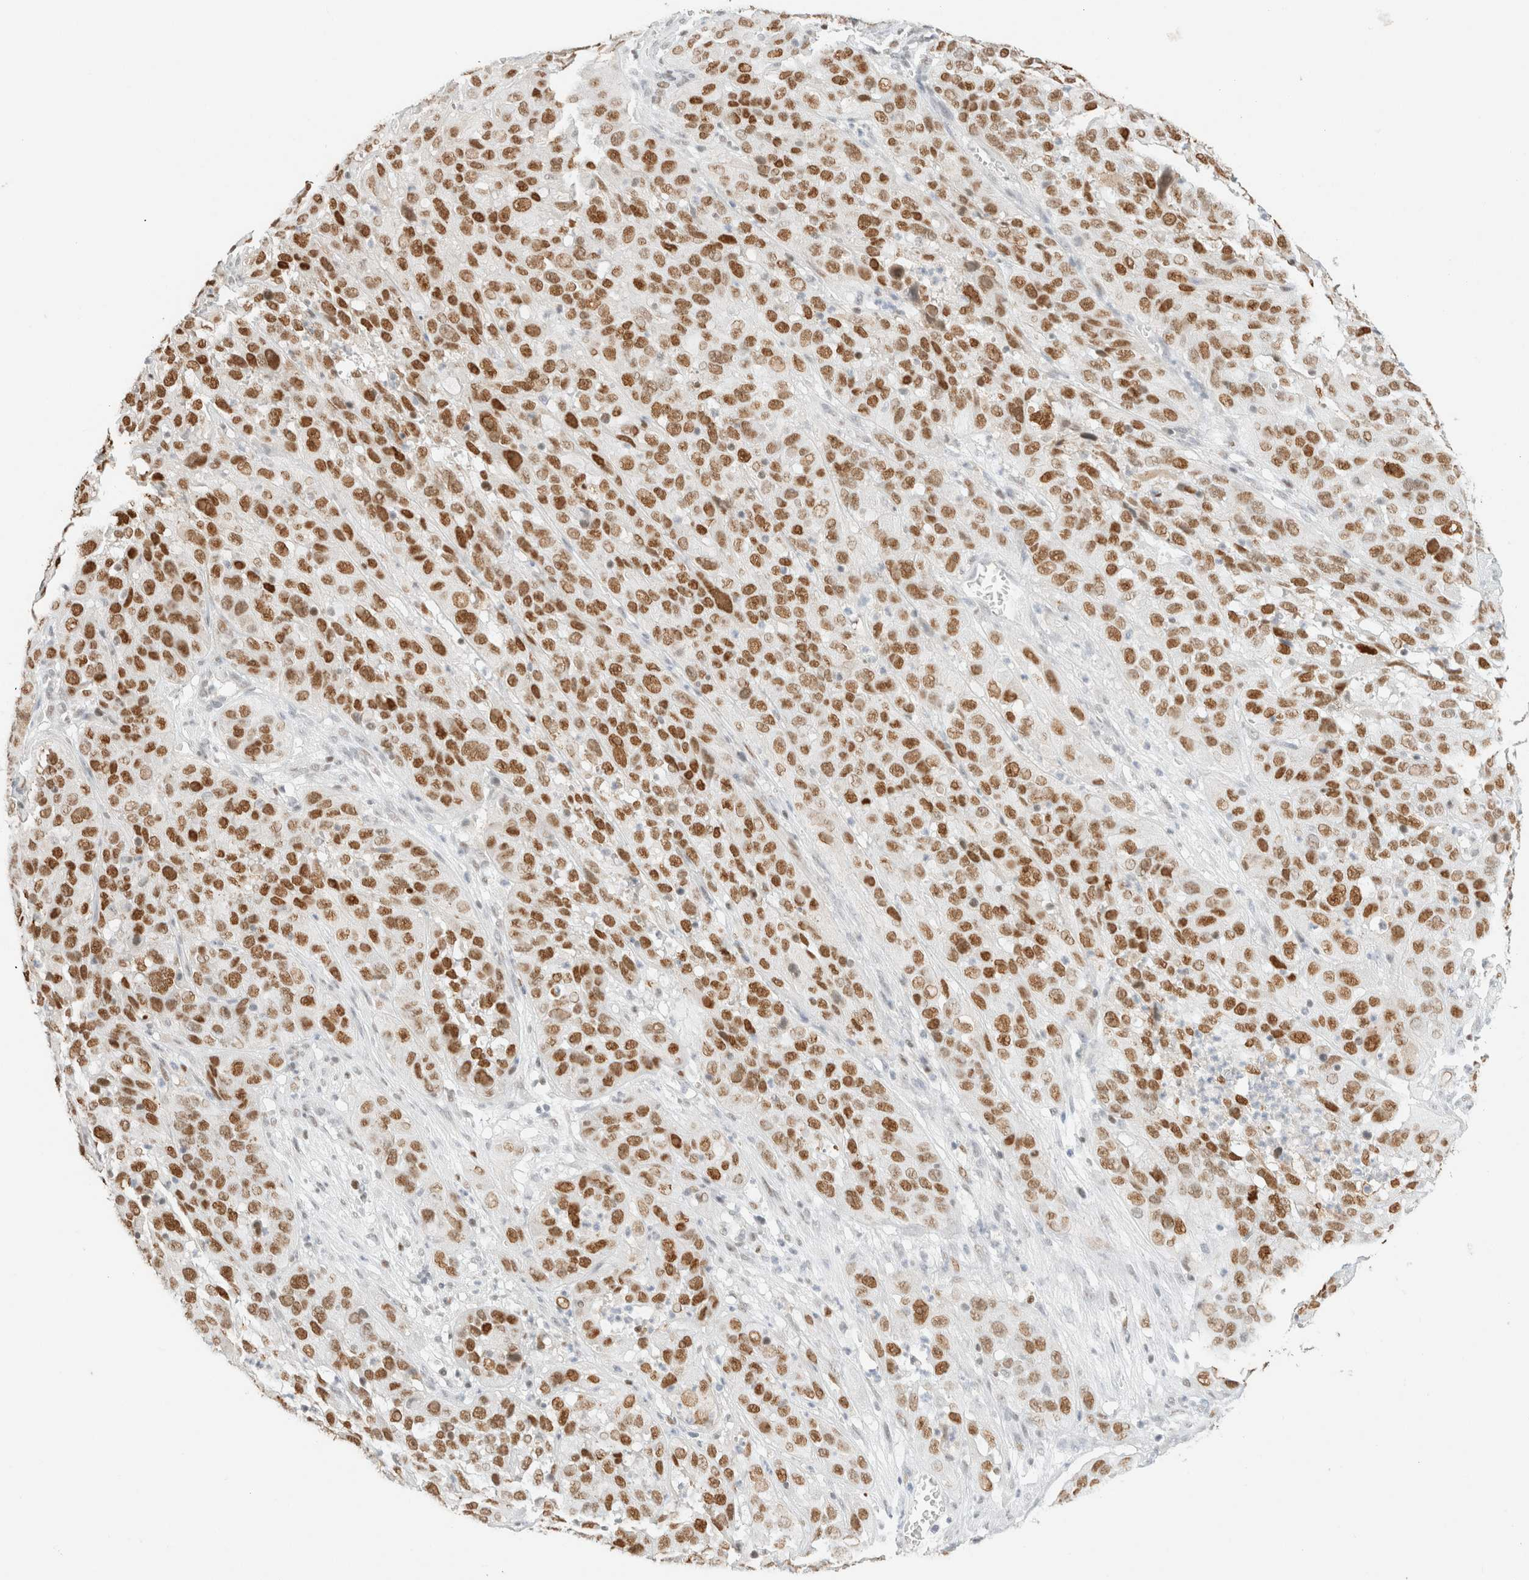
{"staining": {"intensity": "strong", "quantity": ">75%", "location": "nuclear"}, "tissue": "cervical cancer", "cell_type": "Tumor cells", "image_type": "cancer", "snomed": [{"axis": "morphology", "description": "Squamous cell carcinoma, NOS"}, {"axis": "topography", "description": "Cervix"}], "caption": "Human squamous cell carcinoma (cervical) stained for a protein (brown) reveals strong nuclear positive staining in approximately >75% of tumor cells.", "gene": "DDB2", "patient": {"sex": "female", "age": 32}}